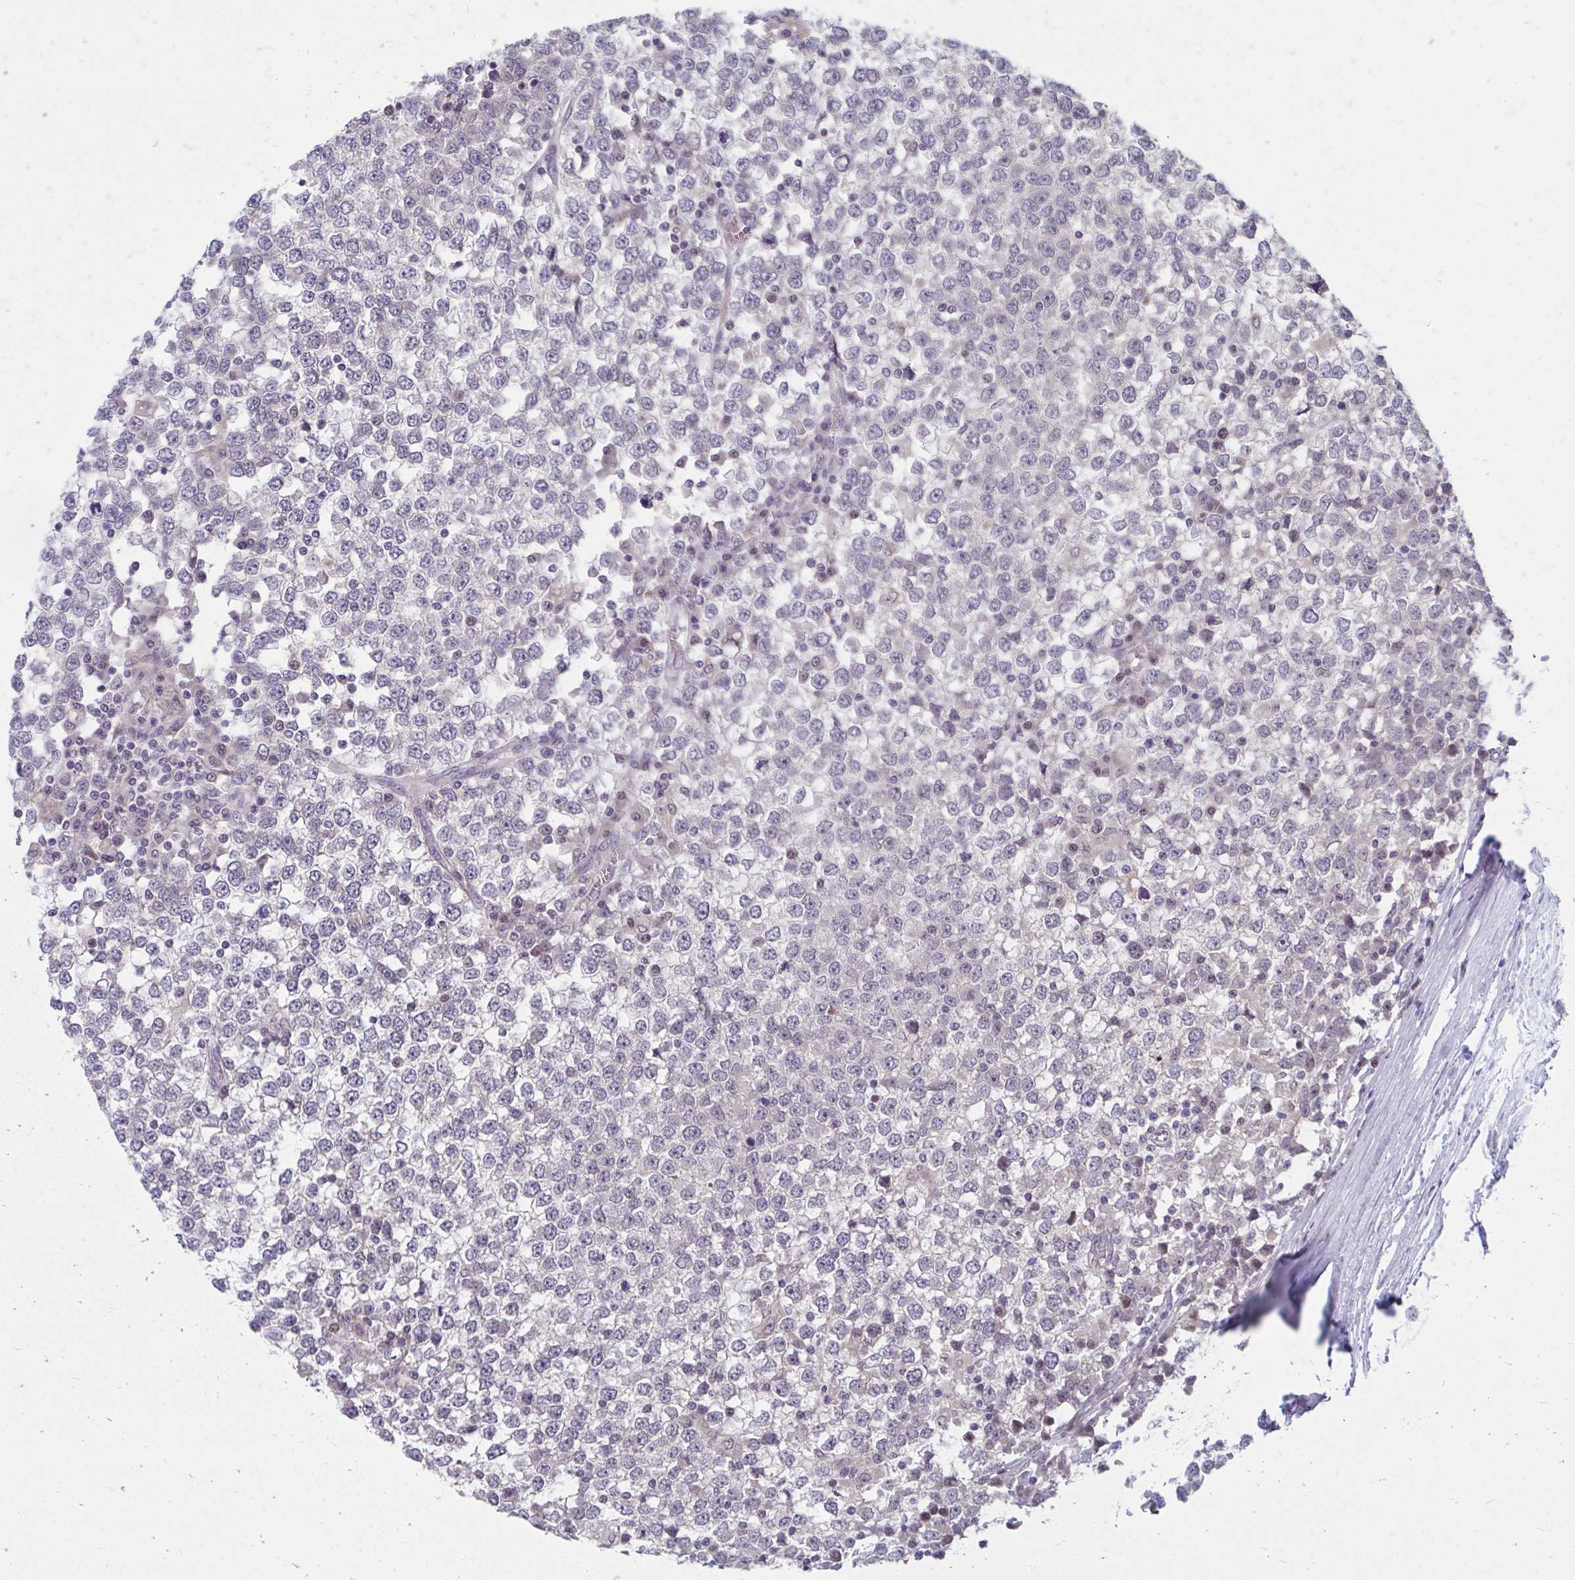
{"staining": {"intensity": "negative", "quantity": "none", "location": "none"}, "tissue": "testis cancer", "cell_type": "Tumor cells", "image_type": "cancer", "snomed": [{"axis": "morphology", "description": "Seminoma, NOS"}, {"axis": "topography", "description": "Testis"}], "caption": "Immunohistochemistry image of neoplastic tissue: testis cancer (seminoma) stained with DAB (3,3'-diaminobenzidine) reveals no significant protein staining in tumor cells.", "gene": "MROH8", "patient": {"sex": "male", "age": 65}}